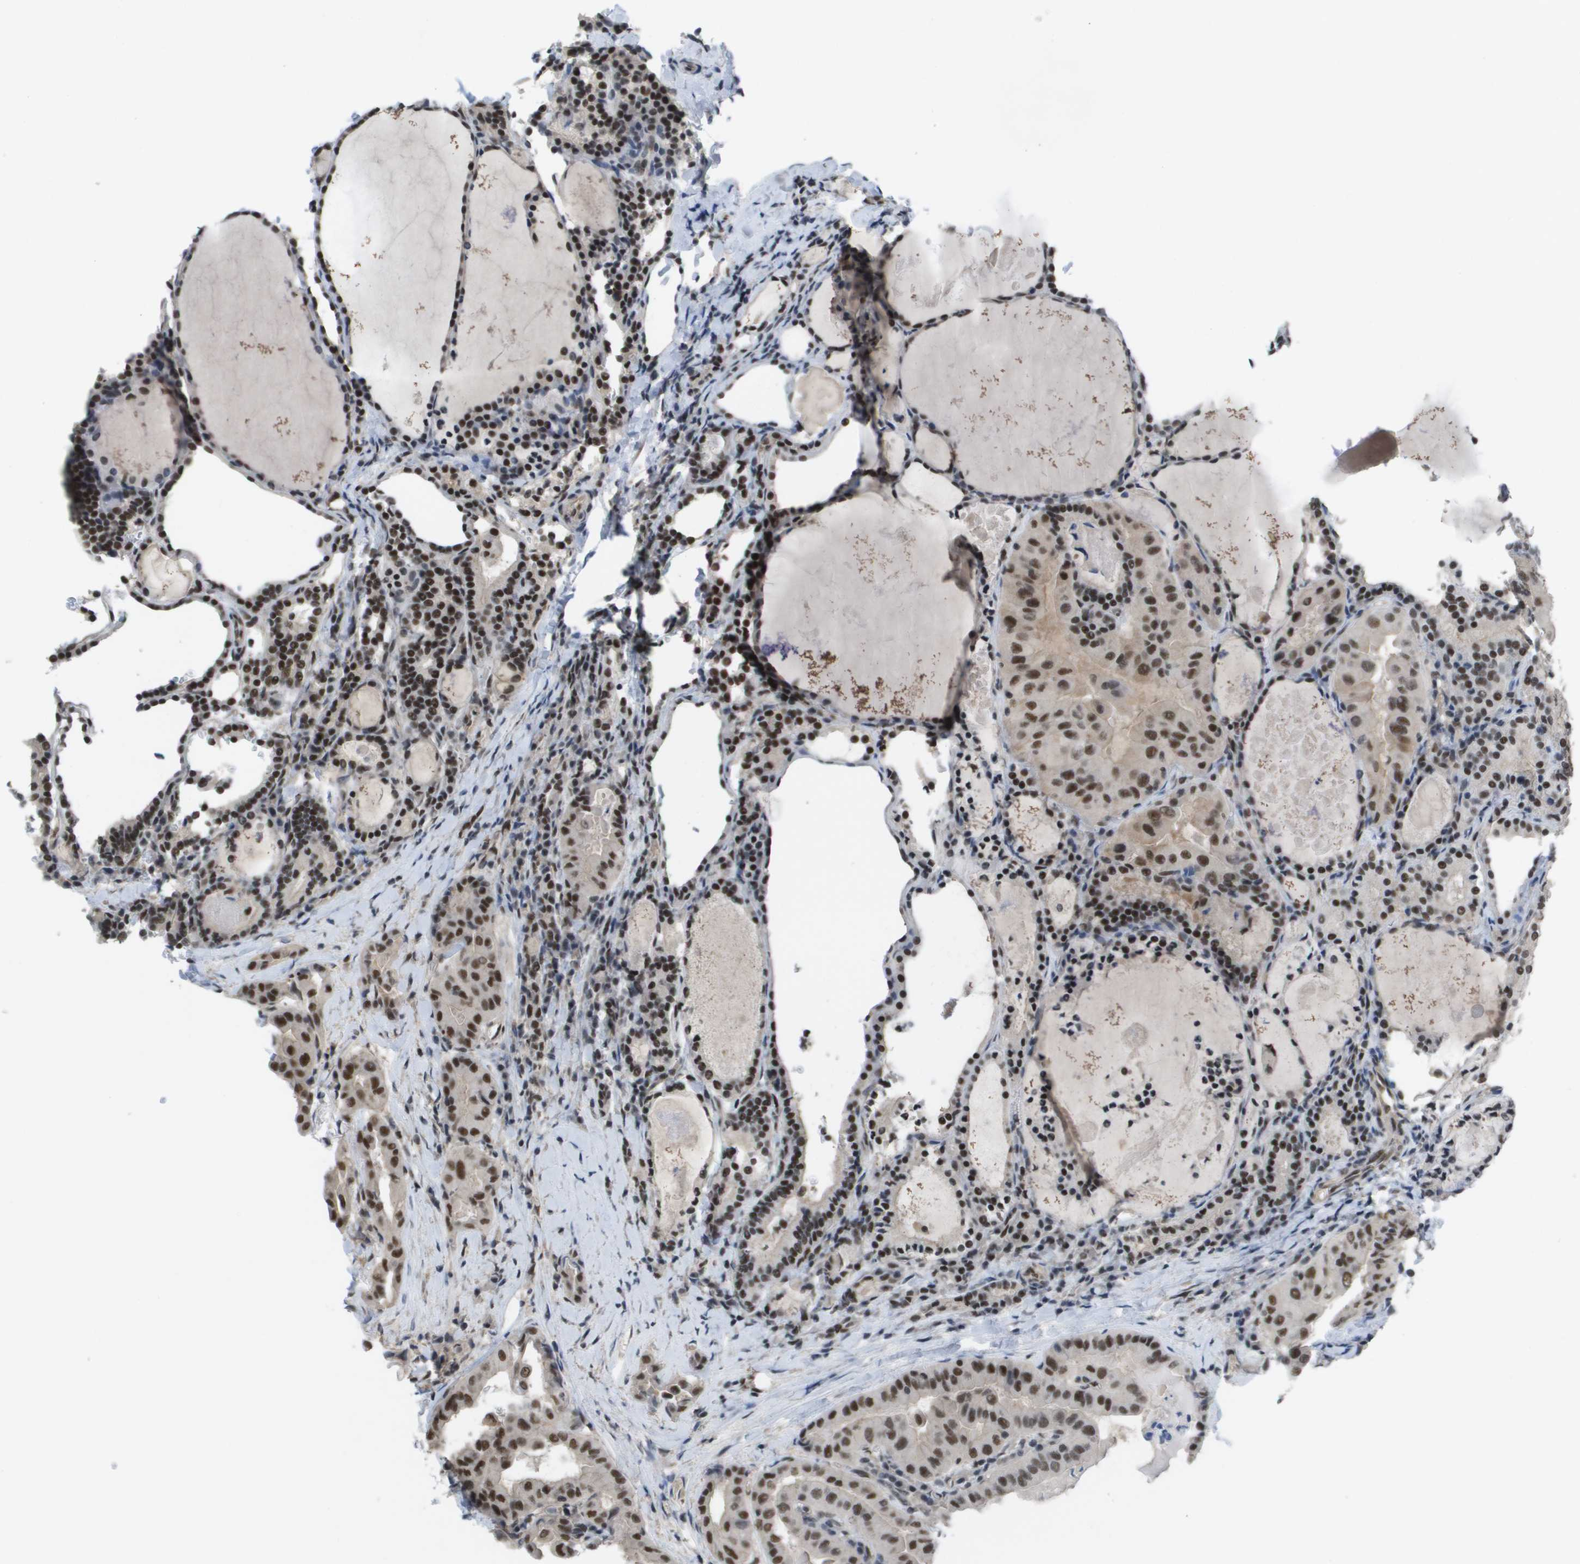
{"staining": {"intensity": "moderate", "quantity": ">75%", "location": "nuclear"}, "tissue": "thyroid cancer", "cell_type": "Tumor cells", "image_type": "cancer", "snomed": [{"axis": "morphology", "description": "Papillary adenocarcinoma, NOS"}, {"axis": "topography", "description": "Thyroid gland"}], "caption": "A medium amount of moderate nuclear staining is identified in about >75% of tumor cells in papillary adenocarcinoma (thyroid) tissue. (DAB IHC, brown staining for protein, blue staining for nuclei).", "gene": "ISY1", "patient": {"sex": "female", "age": 42}}